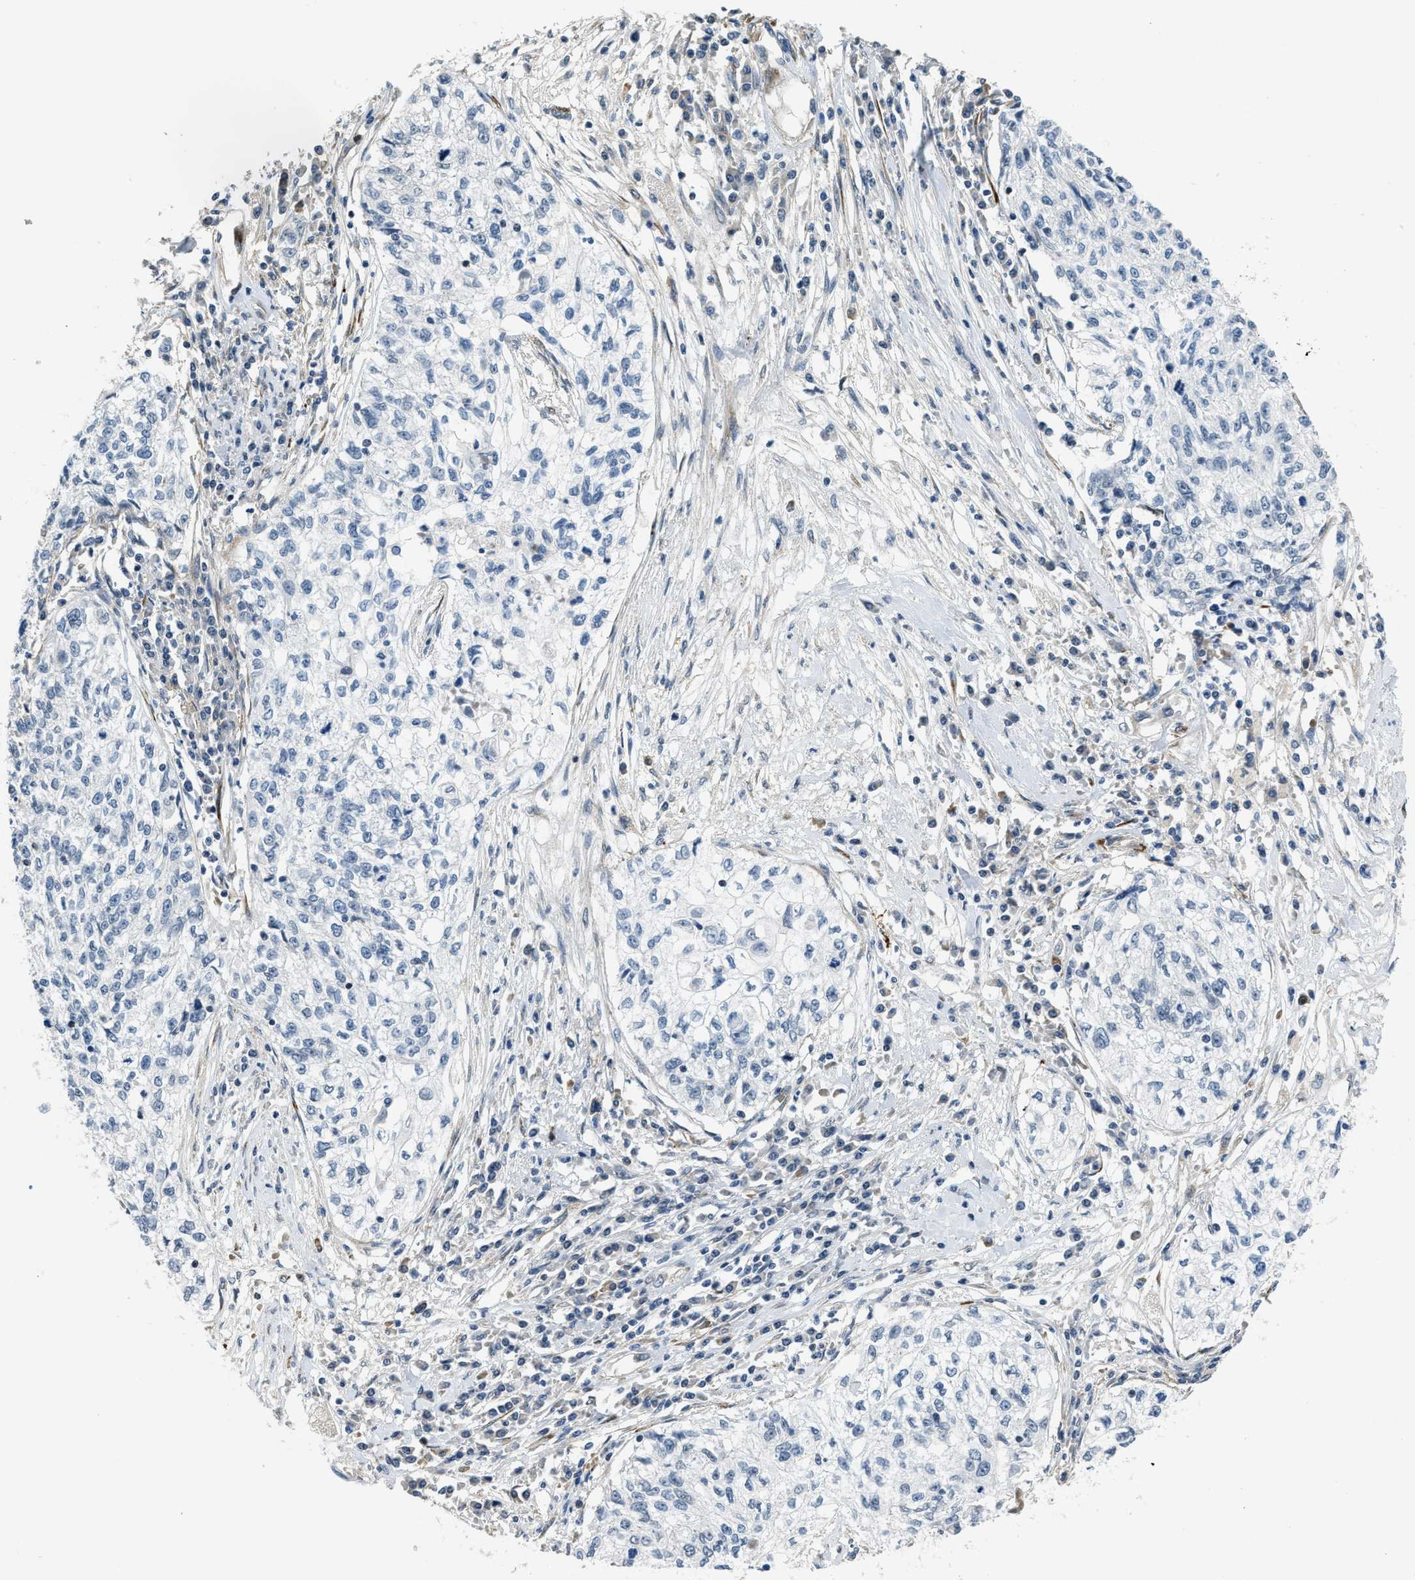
{"staining": {"intensity": "negative", "quantity": "none", "location": "none"}, "tissue": "cervical cancer", "cell_type": "Tumor cells", "image_type": "cancer", "snomed": [{"axis": "morphology", "description": "Squamous cell carcinoma, NOS"}, {"axis": "topography", "description": "Cervix"}], "caption": "Immunohistochemistry (IHC) image of neoplastic tissue: squamous cell carcinoma (cervical) stained with DAB (3,3'-diaminobenzidine) displays no significant protein positivity in tumor cells. (Immunohistochemistry, brightfield microscopy, high magnification).", "gene": "TMEM154", "patient": {"sex": "female", "age": 57}}